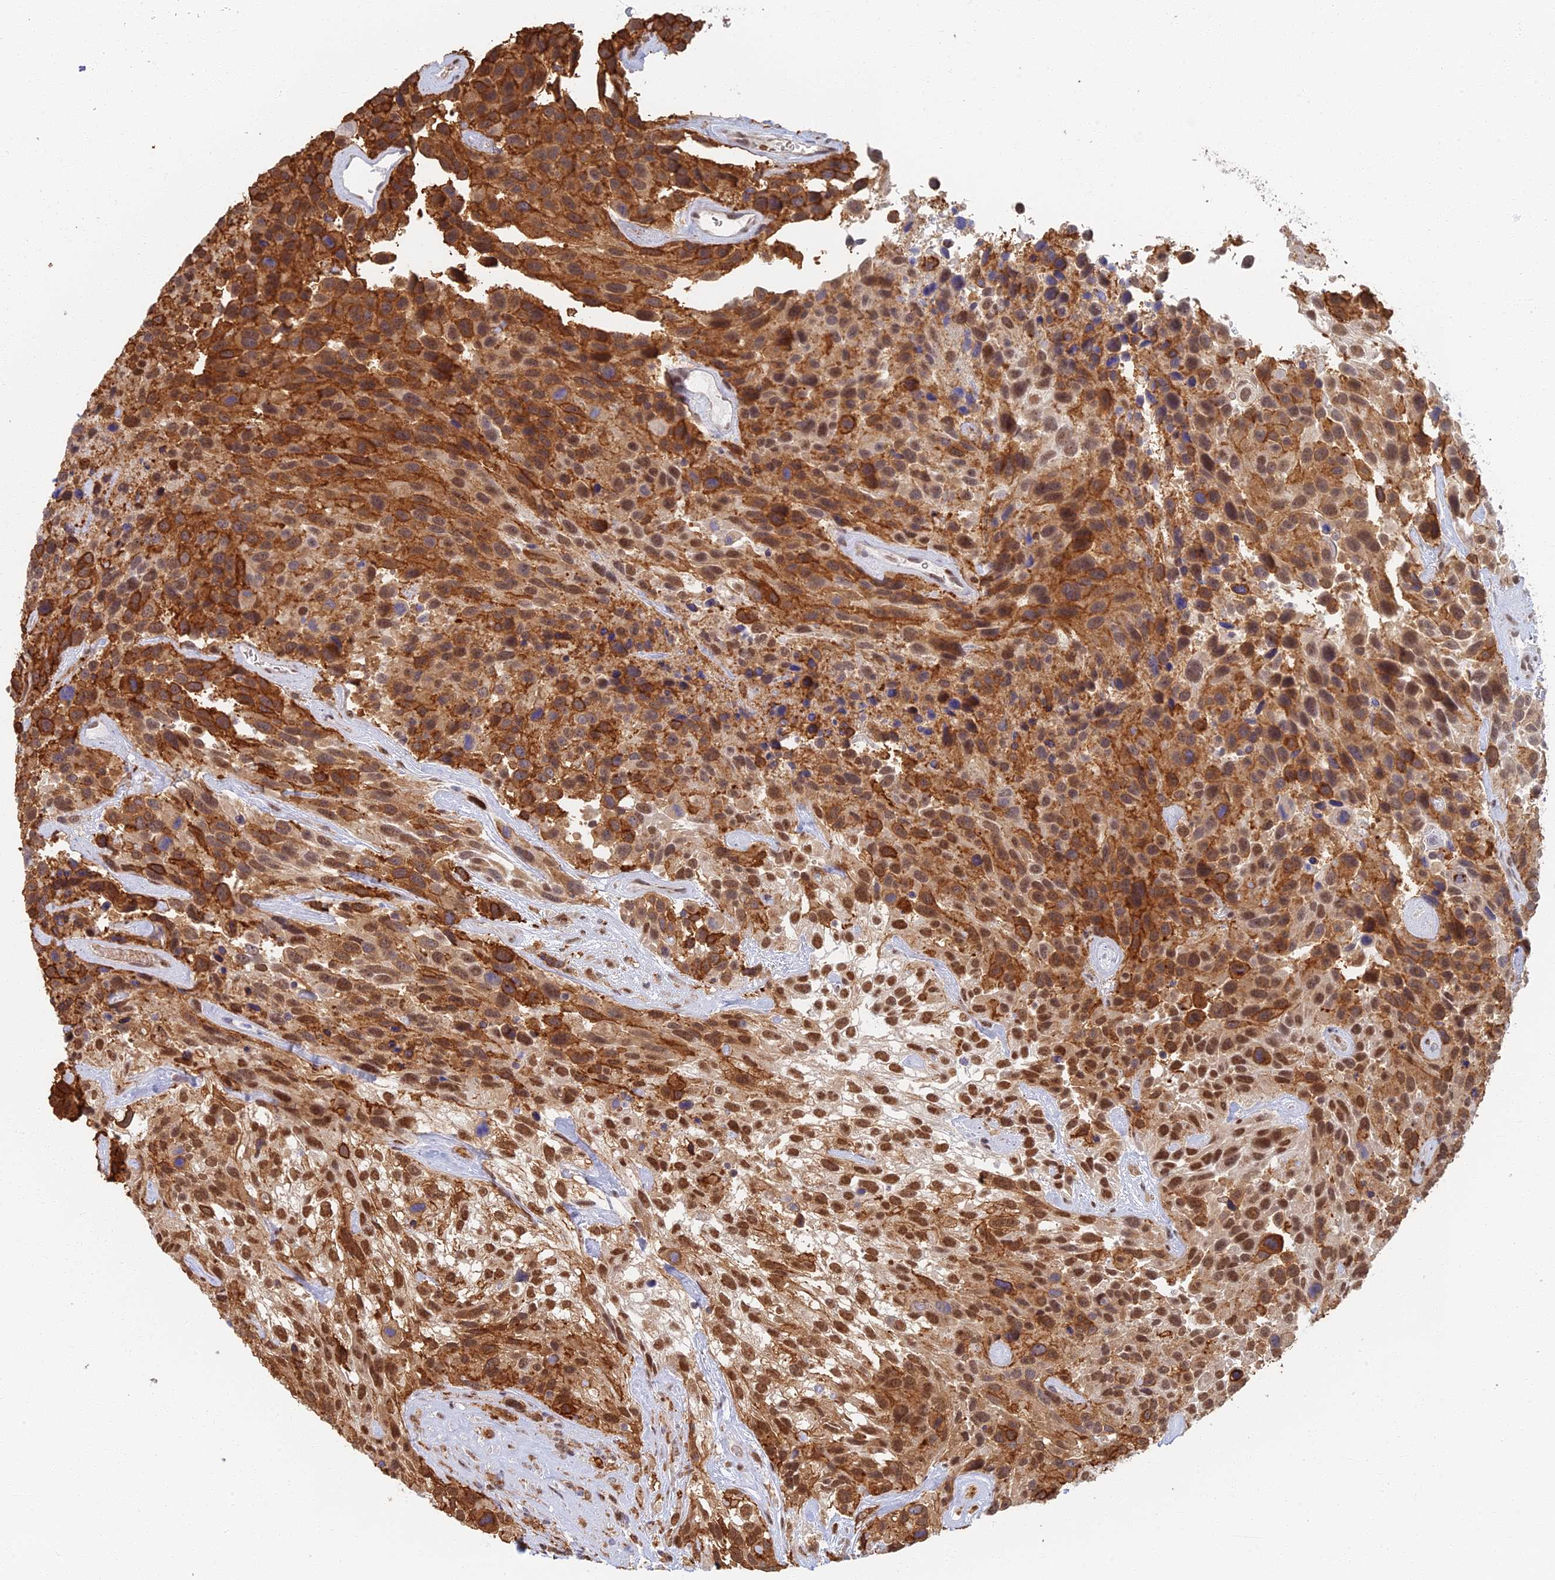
{"staining": {"intensity": "strong", "quantity": ">75%", "location": "cytoplasmic/membranous,nuclear"}, "tissue": "urothelial cancer", "cell_type": "Tumor cells", "image_type": "cancer", "snomed": [{"axis": "morphology", "description": "Urothelial carcinoma, High grade"}, {"axis": "topography", "description": "Urinary bladder"}], "caption": "About >75% of tumor cells in human high-grade urothelial carcinoma exhibit strong cytoplasmic/membranous and nuclear protein staining as visualized by brown immunohistochemical staining.", "gene": "GPATCH1", "patient": {"sex": "female", "age": 70}}